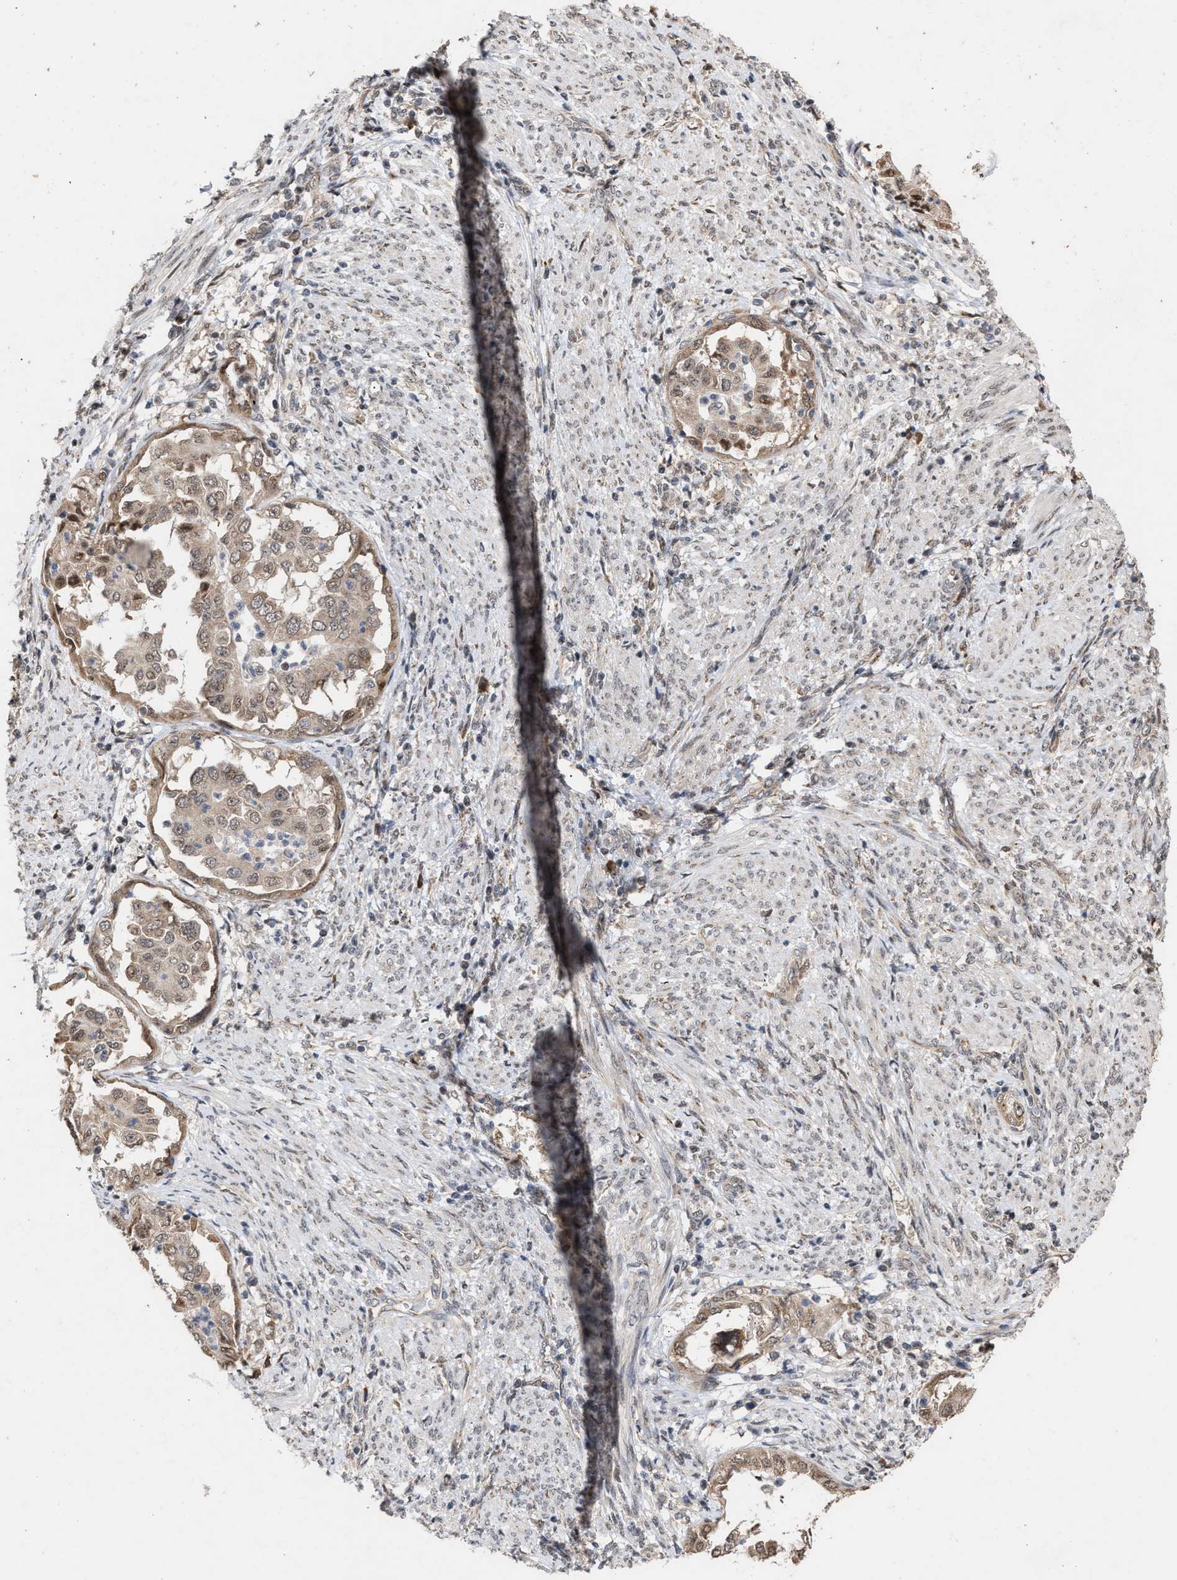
{"staining": {"intensity": "moderate", "quantity": "25%-75%", "location": "cytoplasmic/membranous,nuclear"}, "tissue": "endometrial cancer", "cell_type": "Tumor cells", "image_type": "cancer", "snomed": [{"axis": "morphology", "description": "Adenocarcinoma, NOS"}, {"axis": "topography", "description": "Endometrium"}], "caption": "Protein expression by IHC displays moderate cytoplasmic/membranous and nuclear positivity in approximately 25%-75% of tumor cells in endometrial adenocarcinoma.", "gene": "MKNK2", "patient": {"sex": "female", "age": 85}}